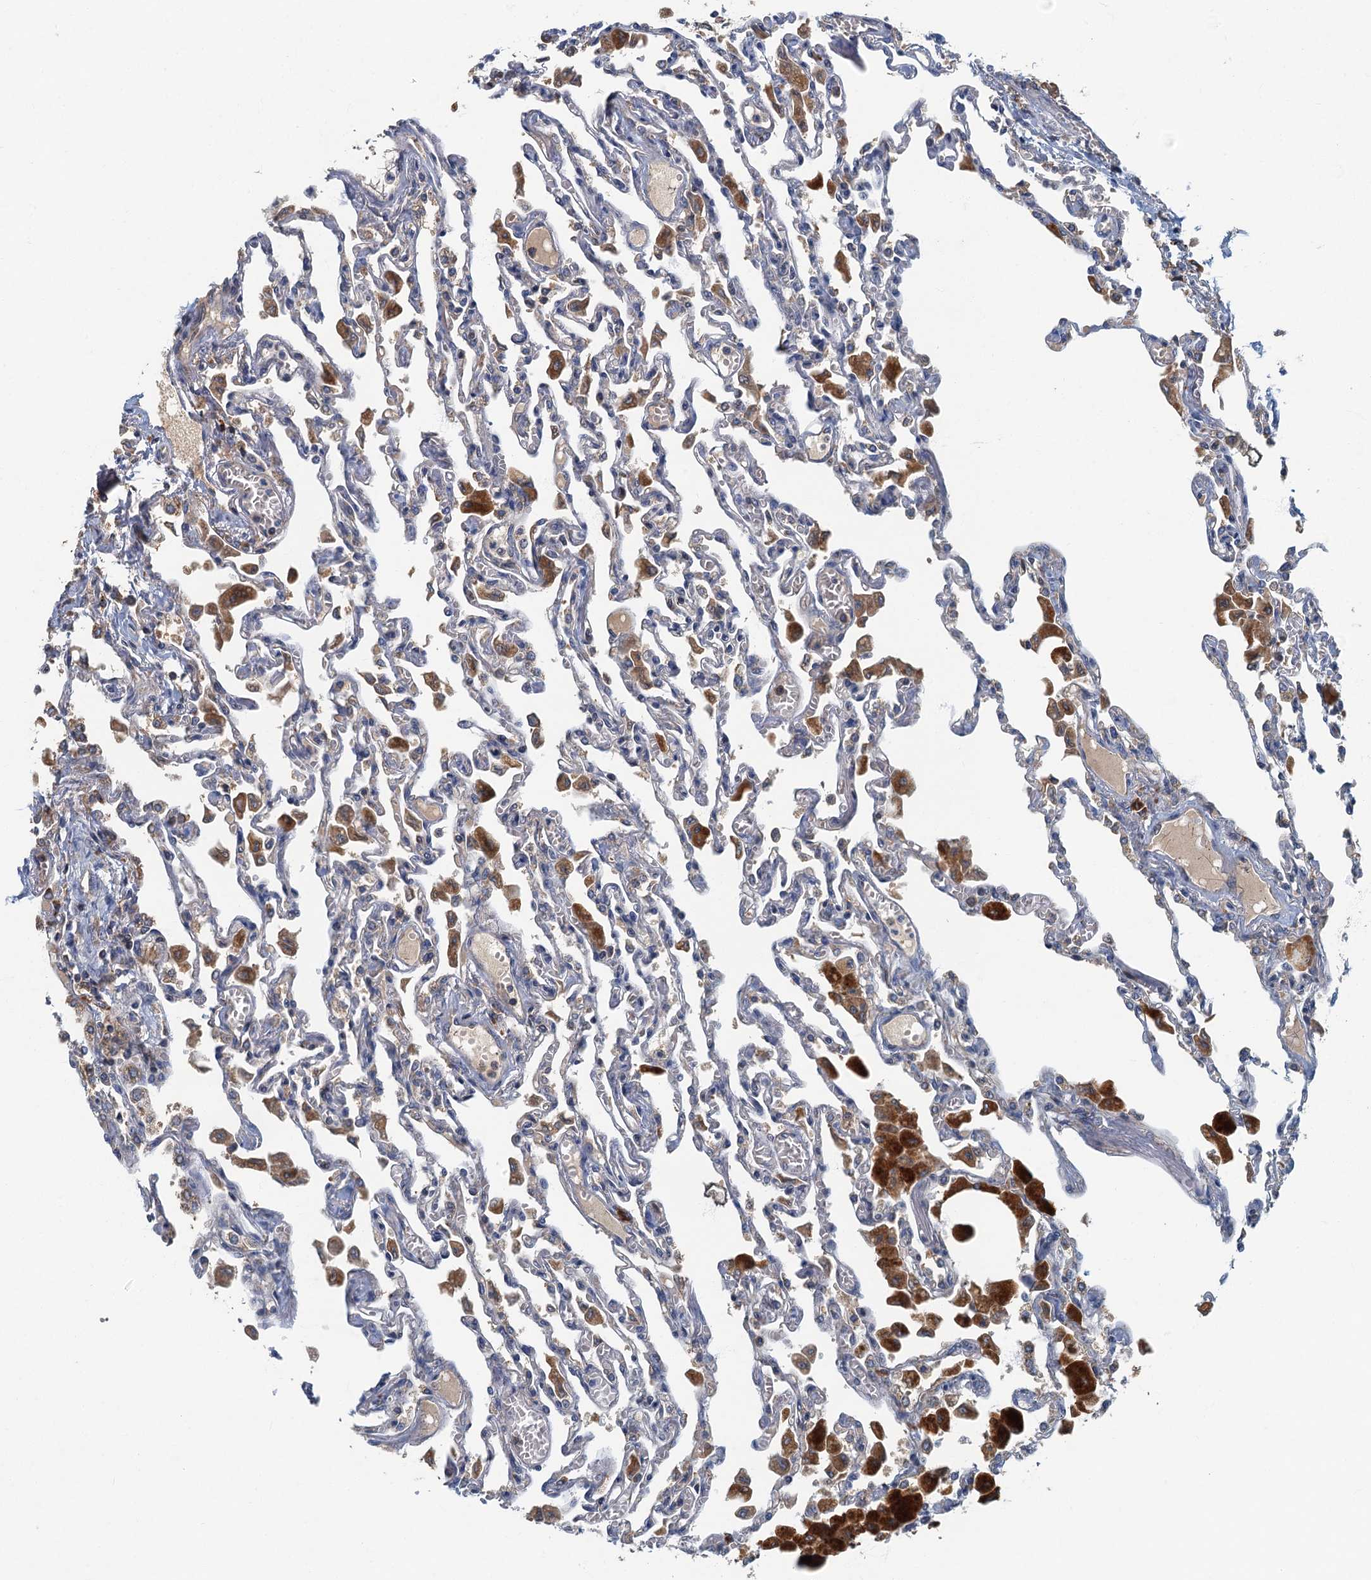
{"staining": {"intensity": "moderate", "quantity": "<25%", "location": "cytoplasmic/membranous"}, "tissue": "lung", "cell_type": "Alveolar cells", "image_type": "normal", "snomed": [{"axis": "morphology", "description": "Normal tissue, NOS"}, {"axis": "topography", "description": "Bronchus"}, {"axis": "topography", "description": "Lung"}], "caption": "Protein expression analysis of normal lung demonstrates moderate cytoplasmic/membranous staining in about <25% of alveolar cells. (Brightfield microscopy of DAB IHC at high magnification).", "gene": "SPDYC", "patient": {"sex": "female", "age": 49}}